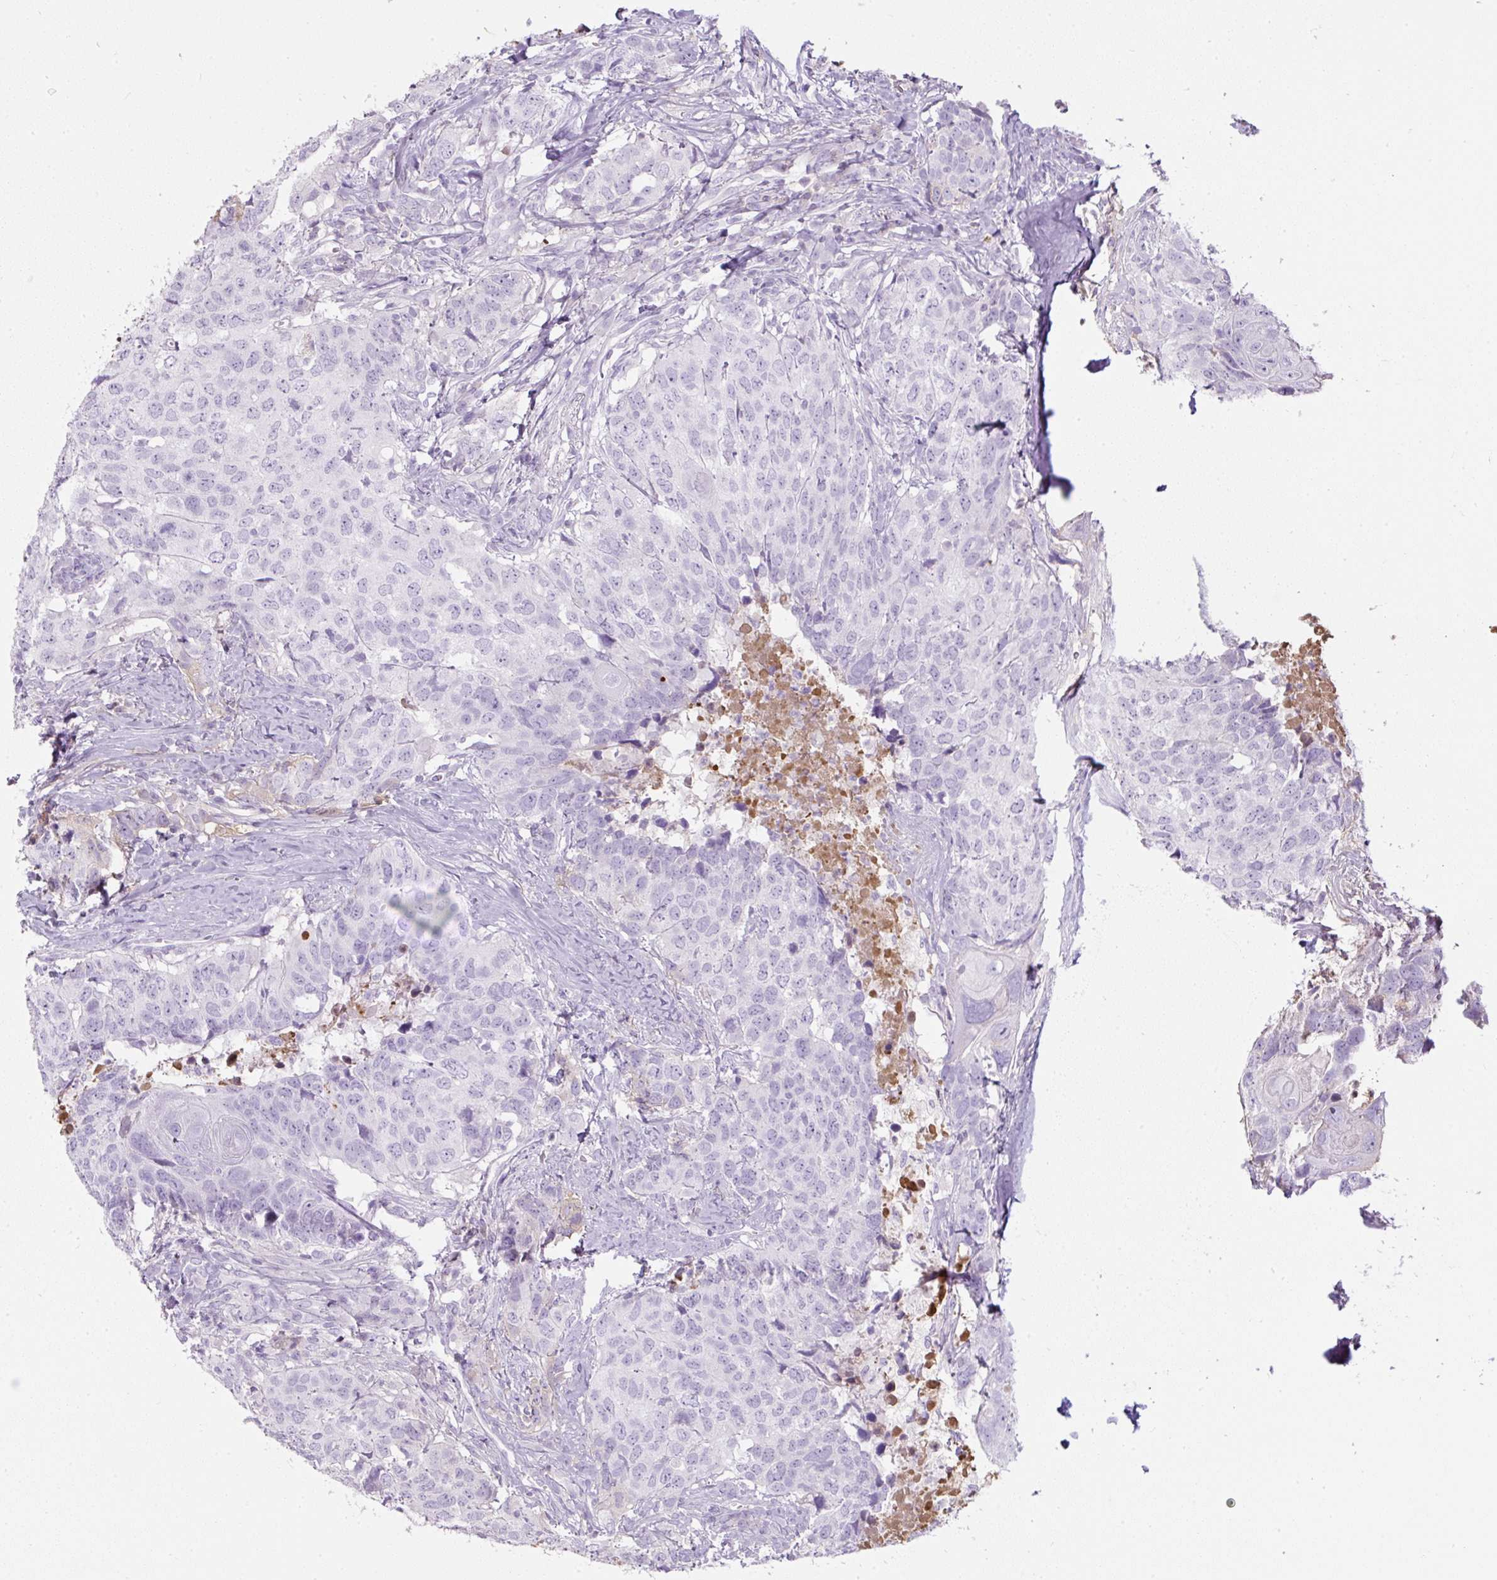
{"staining": {"intensity": "negative", "quantity": "none", "location": "none"}, "tissue": "head and neck cancer", "cell_type": "Tumor cells", "image_type": "cancer", "snomed": [{"axis": "morphology", "description": "Normal tissue, NOS"}, {"axis": "morphology", "description": "Squamous cell carcinoma, NOS"}, {"axis": "topography", "description": "Skeletal muscle"}, {"axis": "topography", "description": "Vascular tissue"}, {"axis": "topography", "description": "Peripheral nerve tissue"}, {"axis": "topography", "description": "Head-Neck"}], "caption": "Immunohistochemical staining of head and neck cancer shows no significant staining in tumor cells.", "gene": "APOA1", "patient": {"sex": "male", "age": 66}}